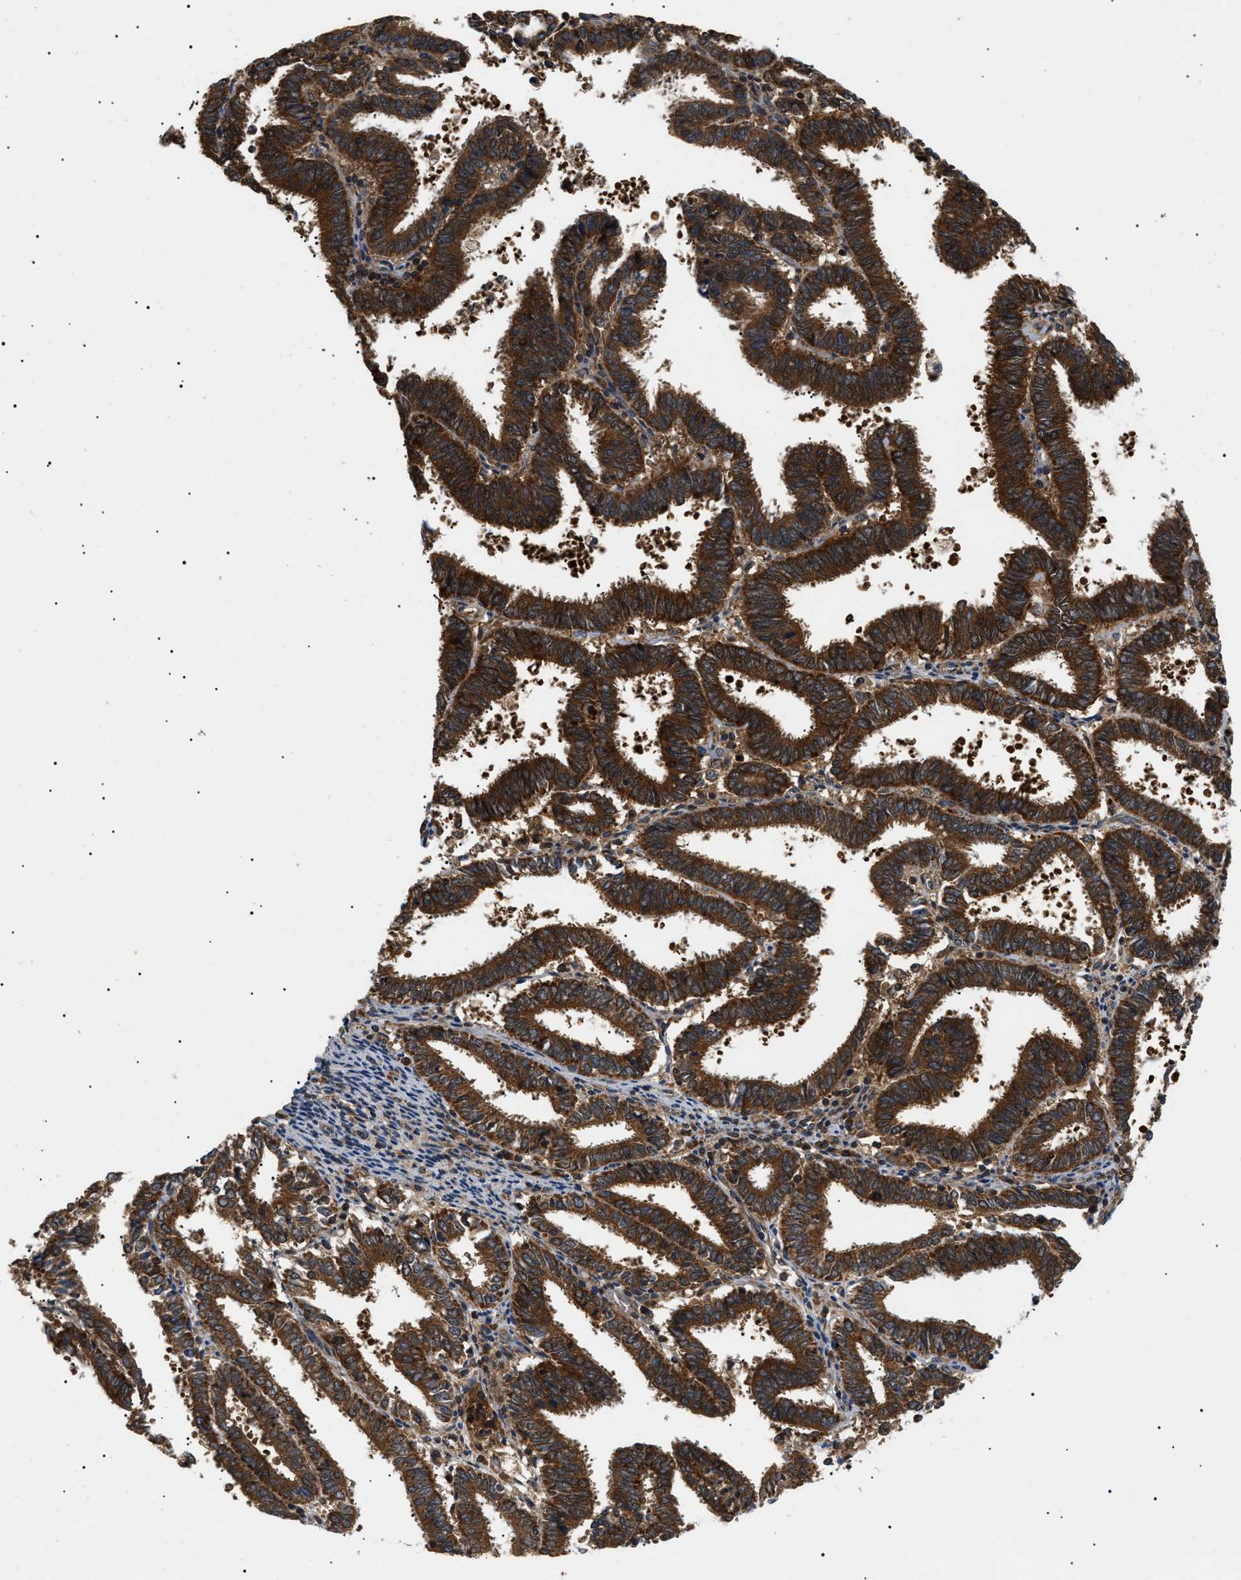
{"staining": {"intensity": "strong", "quantity": ">75%", "location": "cytoplasmic/membranous"}, "tissue": "endometrial cancer", "cell_type": "Tumor cells", "image_type": "cancer", "snomed": [{"axis": "morphology", "description": "Adenocarcinoma, NOS"}, {"axis": "topography", "description": "Uterus"}], "caption": "Endometrial cancer (adenocarcinoma) tissue exhibits strong cytoplasmic/membranous expression in about >75% of tumor cells", "gene": "PPM1B", "patient": {"sex": "female", "age": 83}}